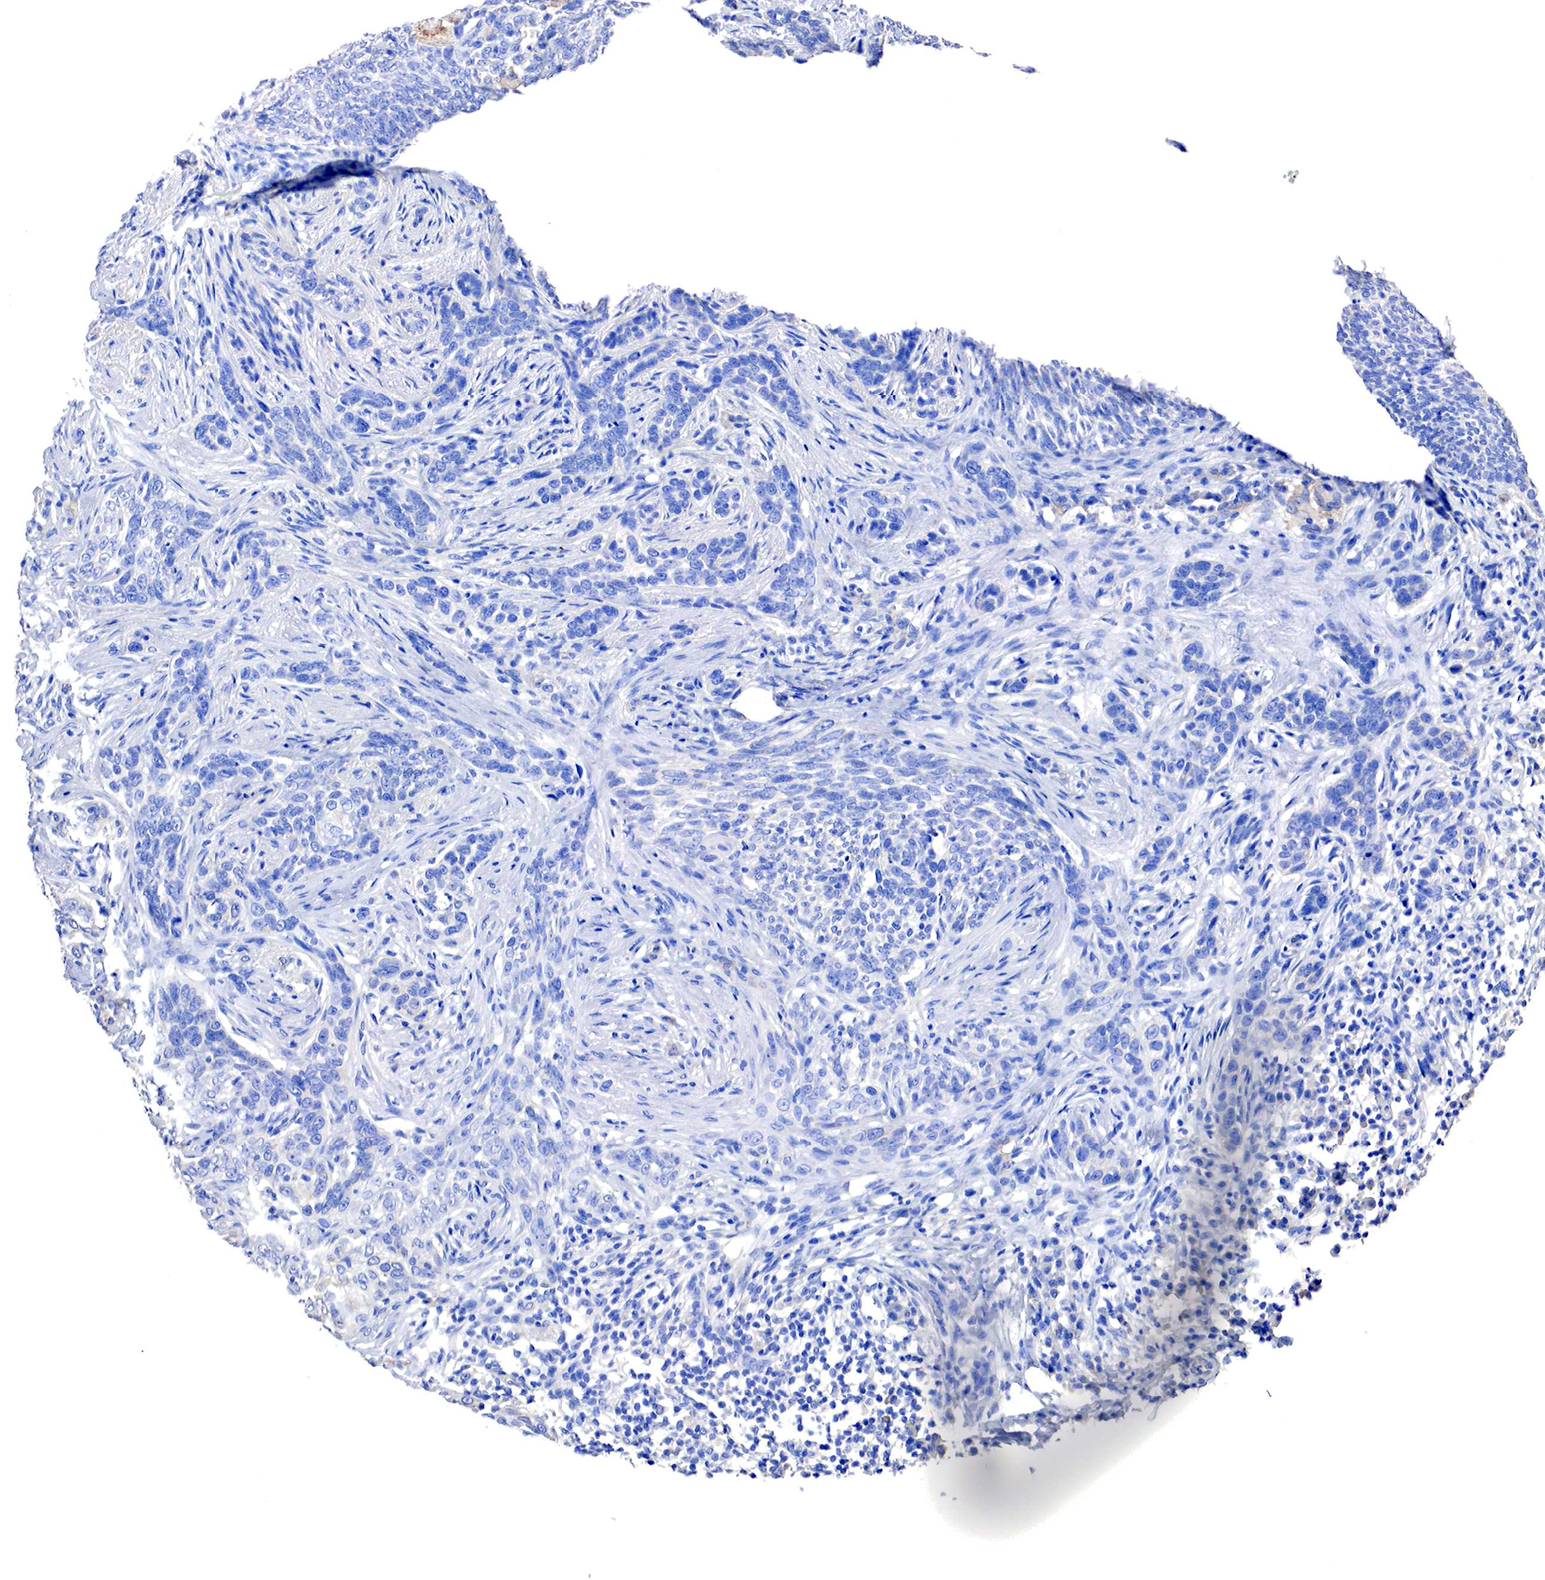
{"staining": {"intensity": "negative", "quantity": "none", "location": "none"}, "tissue": "skin cancer", "cell_type": "Tumor cells", "image_type": "cancer", "snomed": [{"axis": "morphology", "description": "Basal cell carcinoma"}, {"axis": "topography", "description": "Skin"}], "caption": "Human skin cancer (basal cell carcinoma) stained for a protein using immunohistochemistry (IHC) shows no positivity in tumor cells.", "gene": "RDX", "patient": {"sex": "male", "age": 89}}